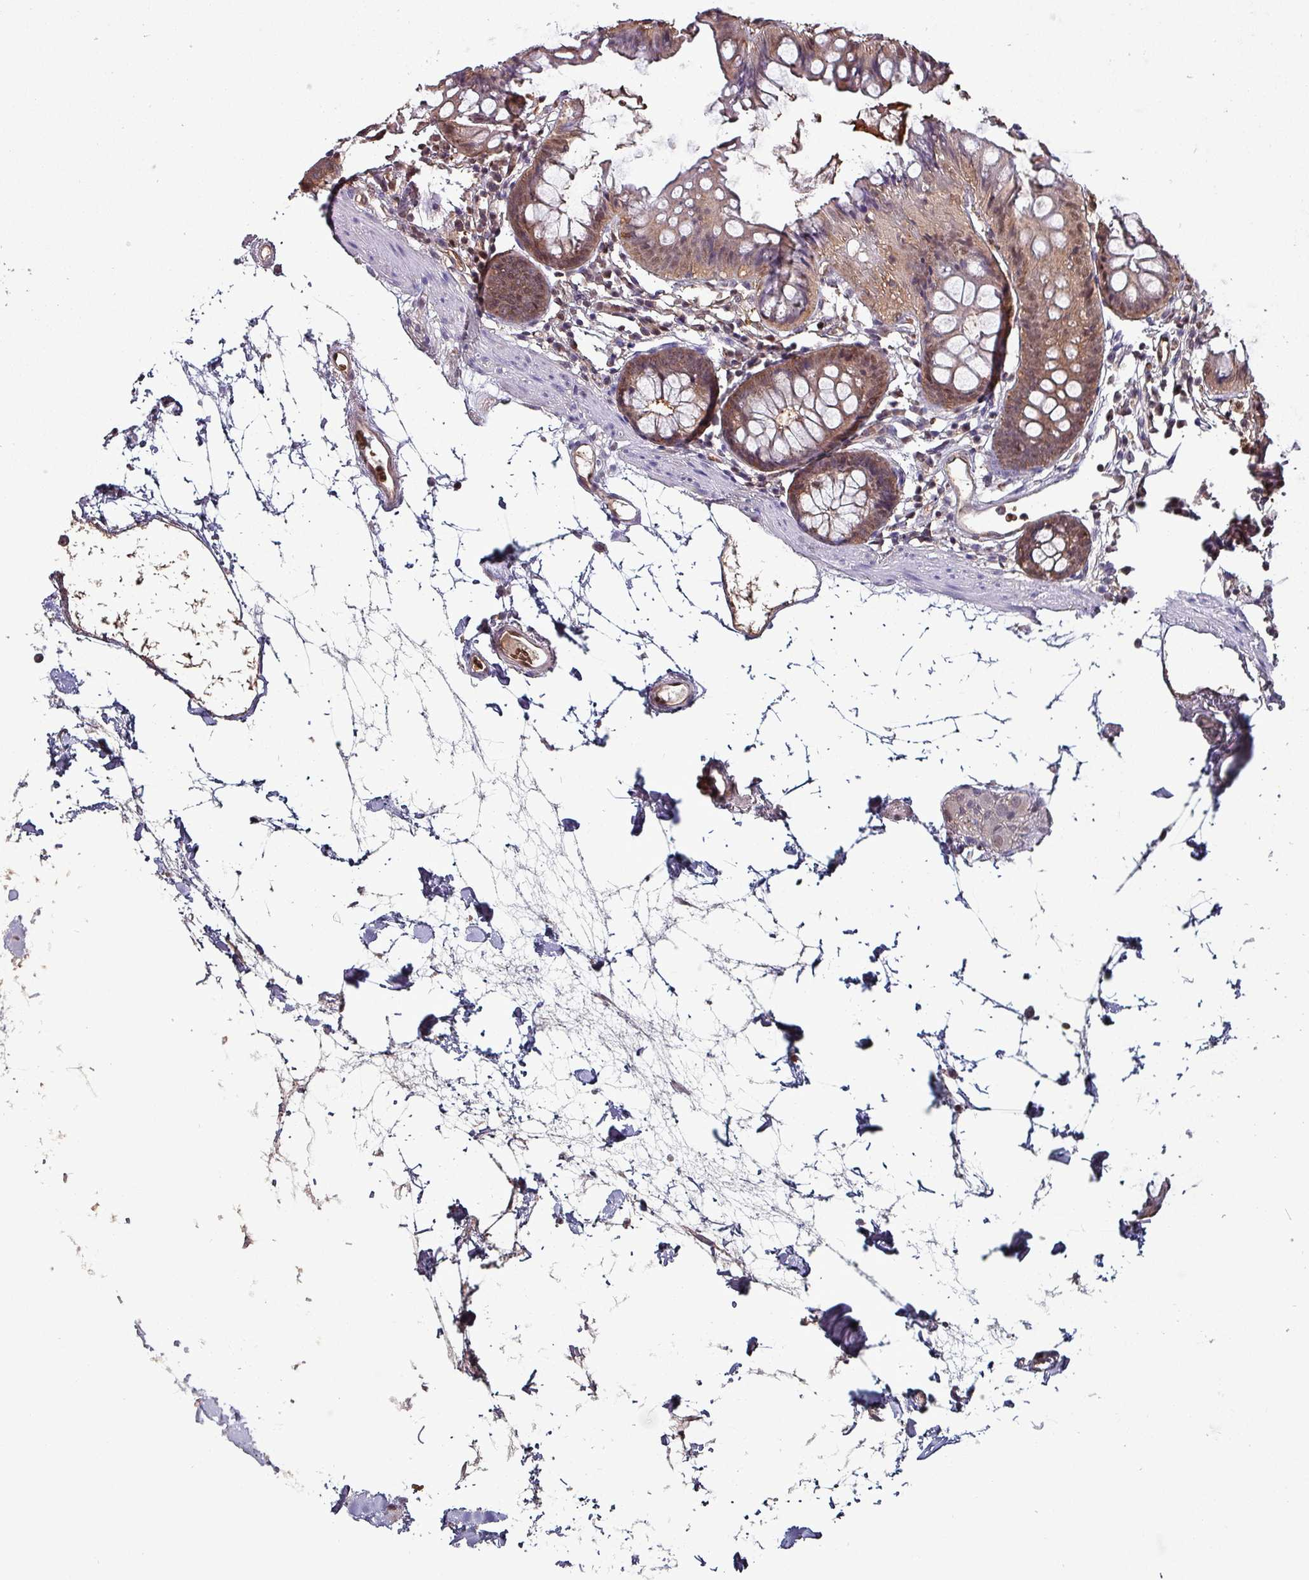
{"staining": {"intensity": "weak", "quantity": ">75%", "location": "cytoplasmic/membranous,nuclear"}, "tissue": "colon", "cell_type": "Endothelial cells", "image_type": "normal", "snomed": [{"axis": "morphology", "description": "Normal tissue, NOS"}, {"axis": "topography", "description": "Colon"}], "caption": "Immunohistochemistry (IHC) of unremarkable colon shows low levels of weak cytoplasmic/membranous,nuclear expression in about >75% of endothelial cells.", "gene": "PSMB8", "patient": {"sex": "female", "age": 84}}